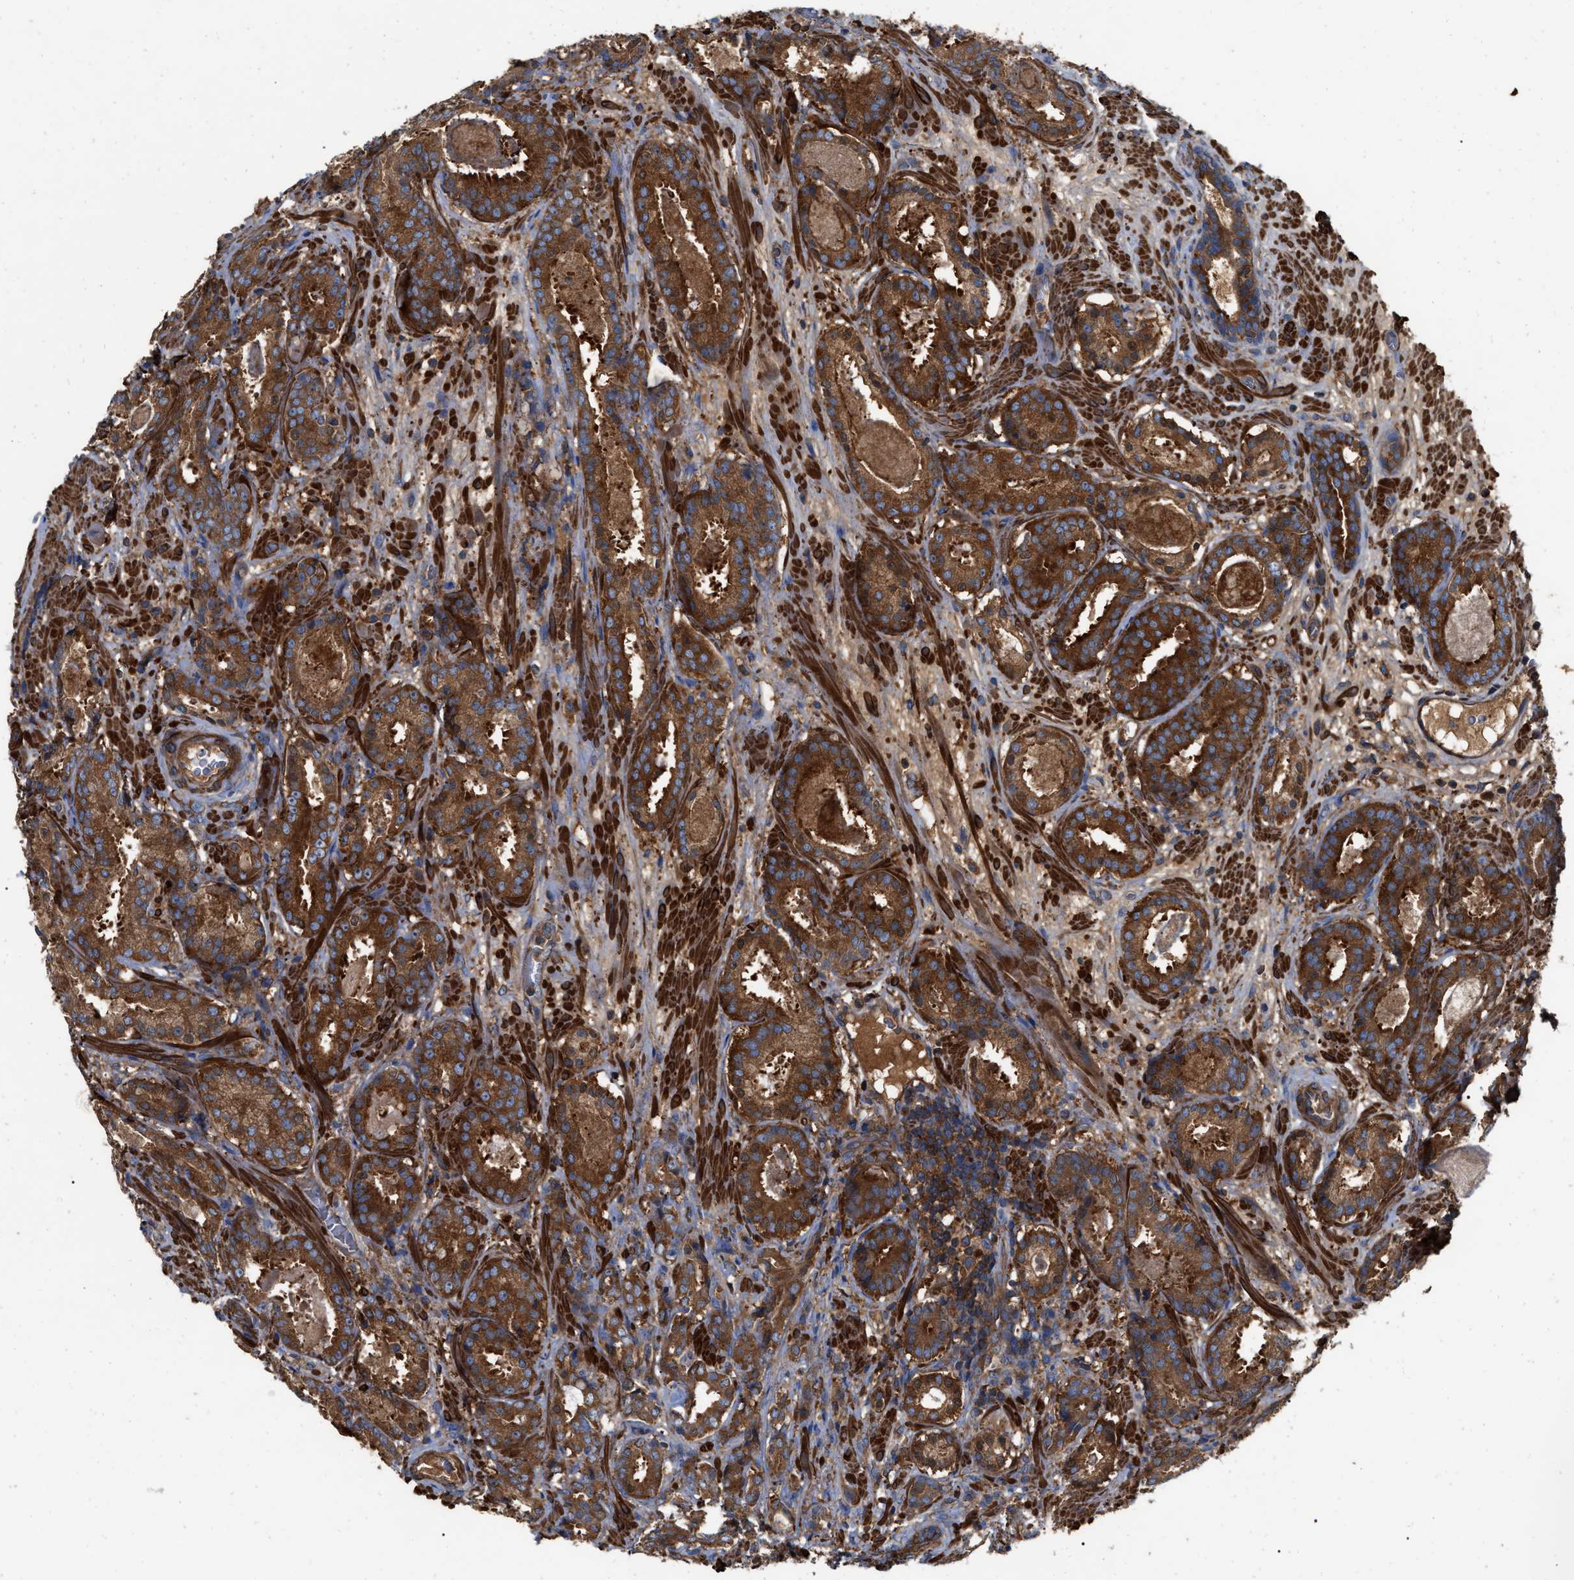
{"staining": {"intensity": "strong", "quantity": ">75%", "location": "cytoplasmic/membranous"}, "tissue": "prostate cancer", "cell_type": "Tumor cells", "image_type": "cancer", "snomed": [{"axis": "morphology", "description": "Adenocarcinoma, Low grade"}, {"axis": "topography", "description": "Prostate"}], "caption": "This is a histology image of immunohistochemistry staining of prostate cancer (adenocarcinoma (low-grade)), which shows strong positivity in the cytoplasmic/membranous of tumor cells.", "gene": "RABEP1", "patient": {"sex": "male", "age": 69}}